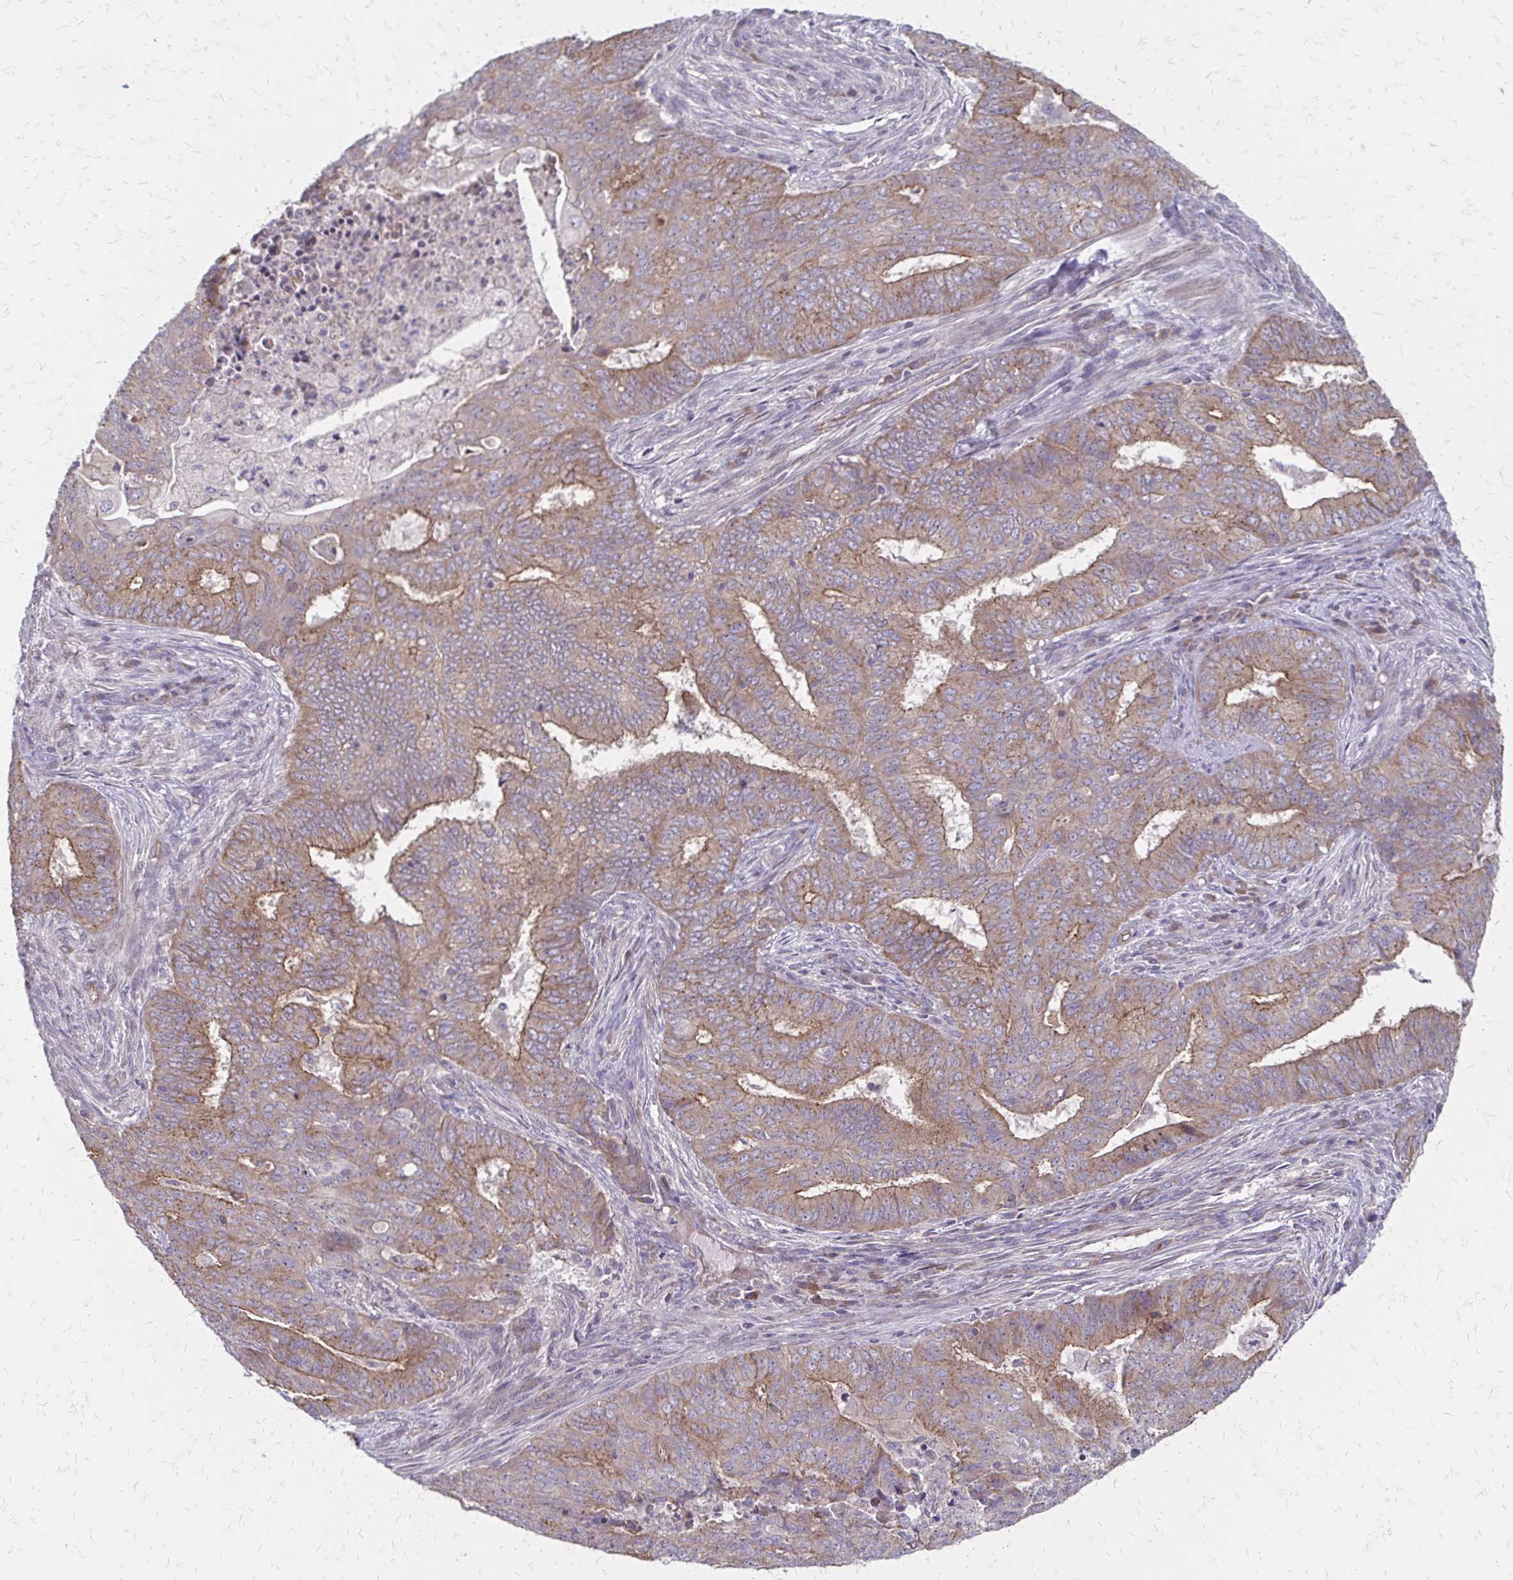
{"staining": {"intensity": "weak", "quantity": "25%-75%", "location": "cytoplasmic/membranous"}, "tissue": "endometrial cancer", "cell_type": "Tumor cells", "image_type": "cancer", "snomed": [{"axis": "morphology", "description": "Adenocarcinoma, NOS"}, {"axis": "topography", "description": "Endometrium"}], "caption": "Weak cytoplasmic/membranous staining is identified in about 25%-75% of tumor cells in endometrial cancer (adenocarcinoma). (DAB IHC with brightfield microscopy, high magnification).", "gene": "ZNF383", "patient": {"sex": "female", "age": 62}}